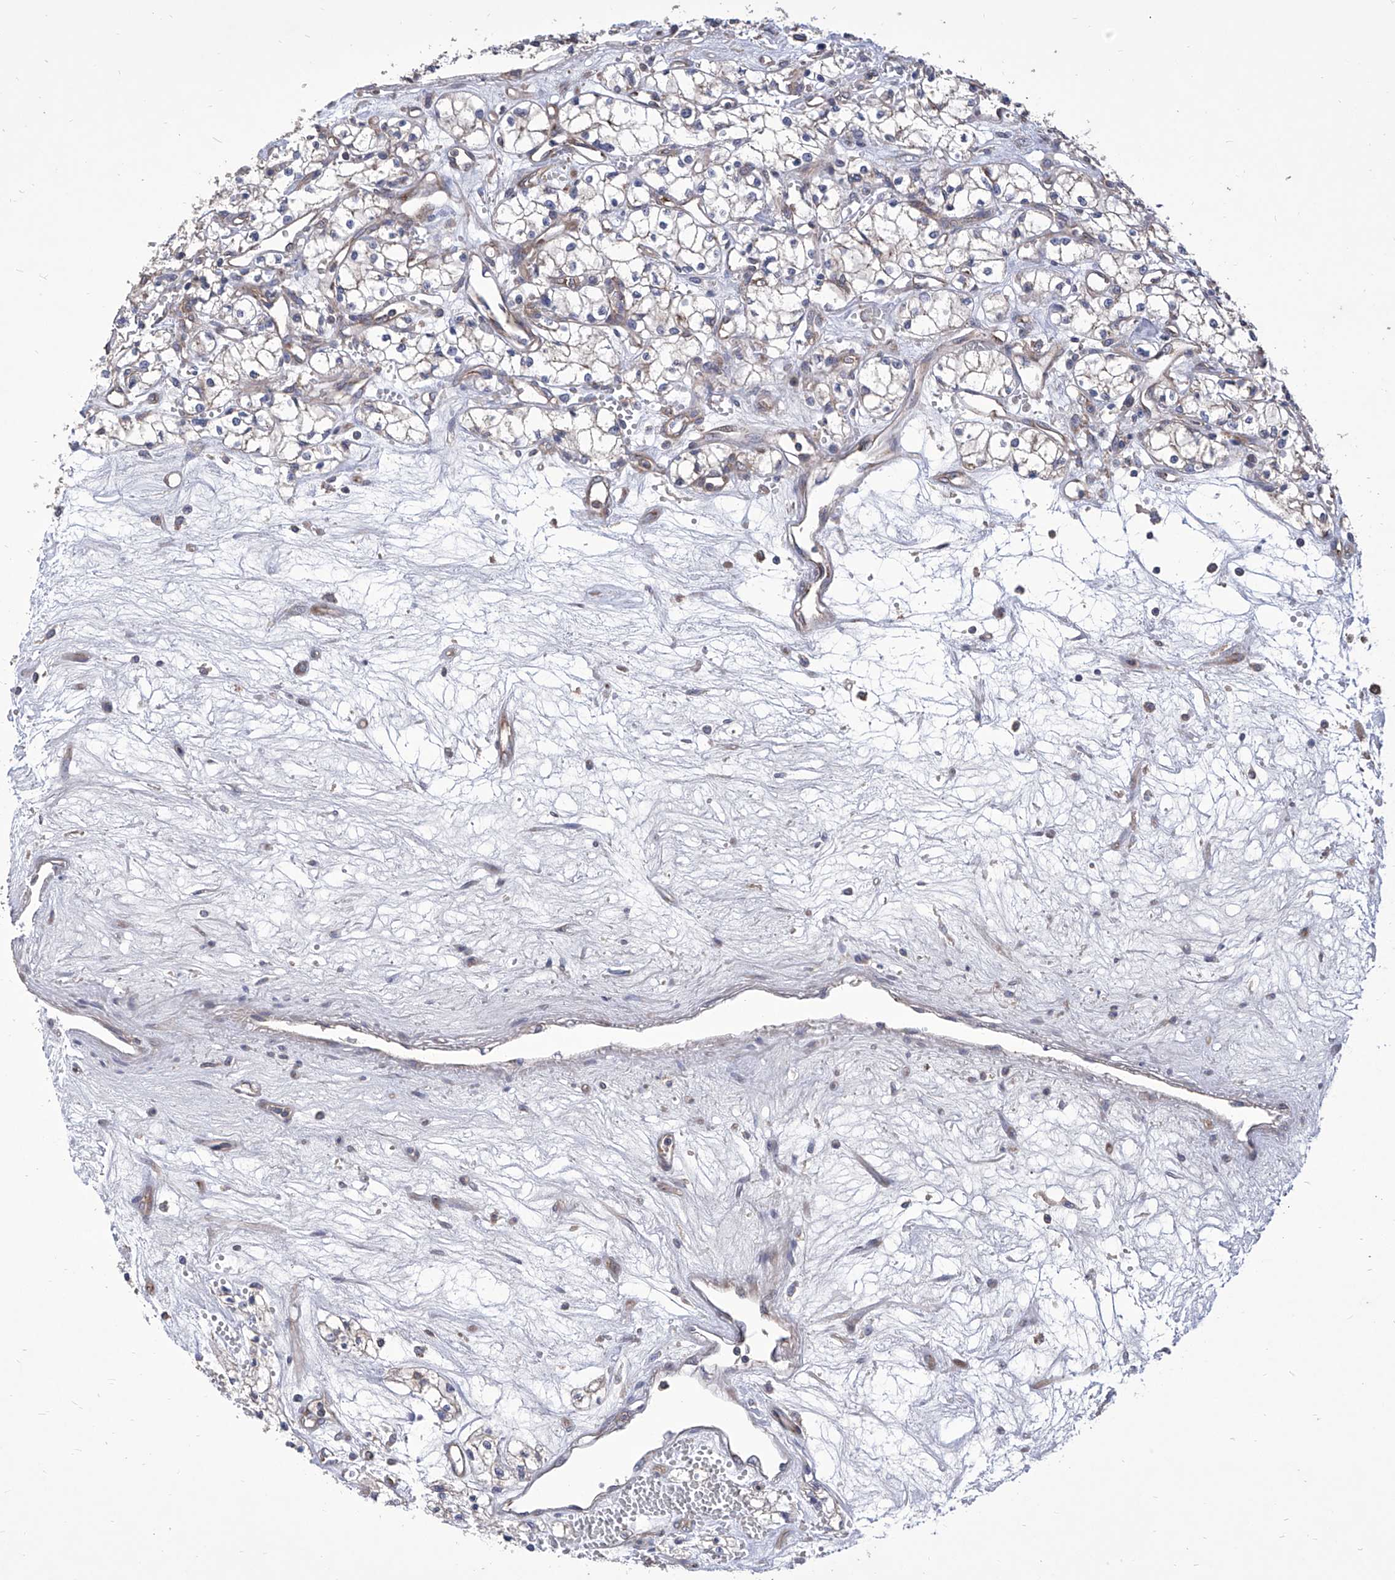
{"staining": {"intensity": "negative", "quantity": "none", "location": "none"}, "tissue": "renal cancer", "cell_type": "Tumor cells", "image_type": "cancer", "snomed": [{"axis": "morphology", "description": "Adenocarcinoma, NOS"}, {"axis": "topography", "description": "Kidney"}], "caption": "DAB immunohistochemical staining of renal cancer (adenocarcinoma) shows no significant expression in tumor cells.", "gene": "TJAP1", "patient": {"sex": "male", "age": 59}}